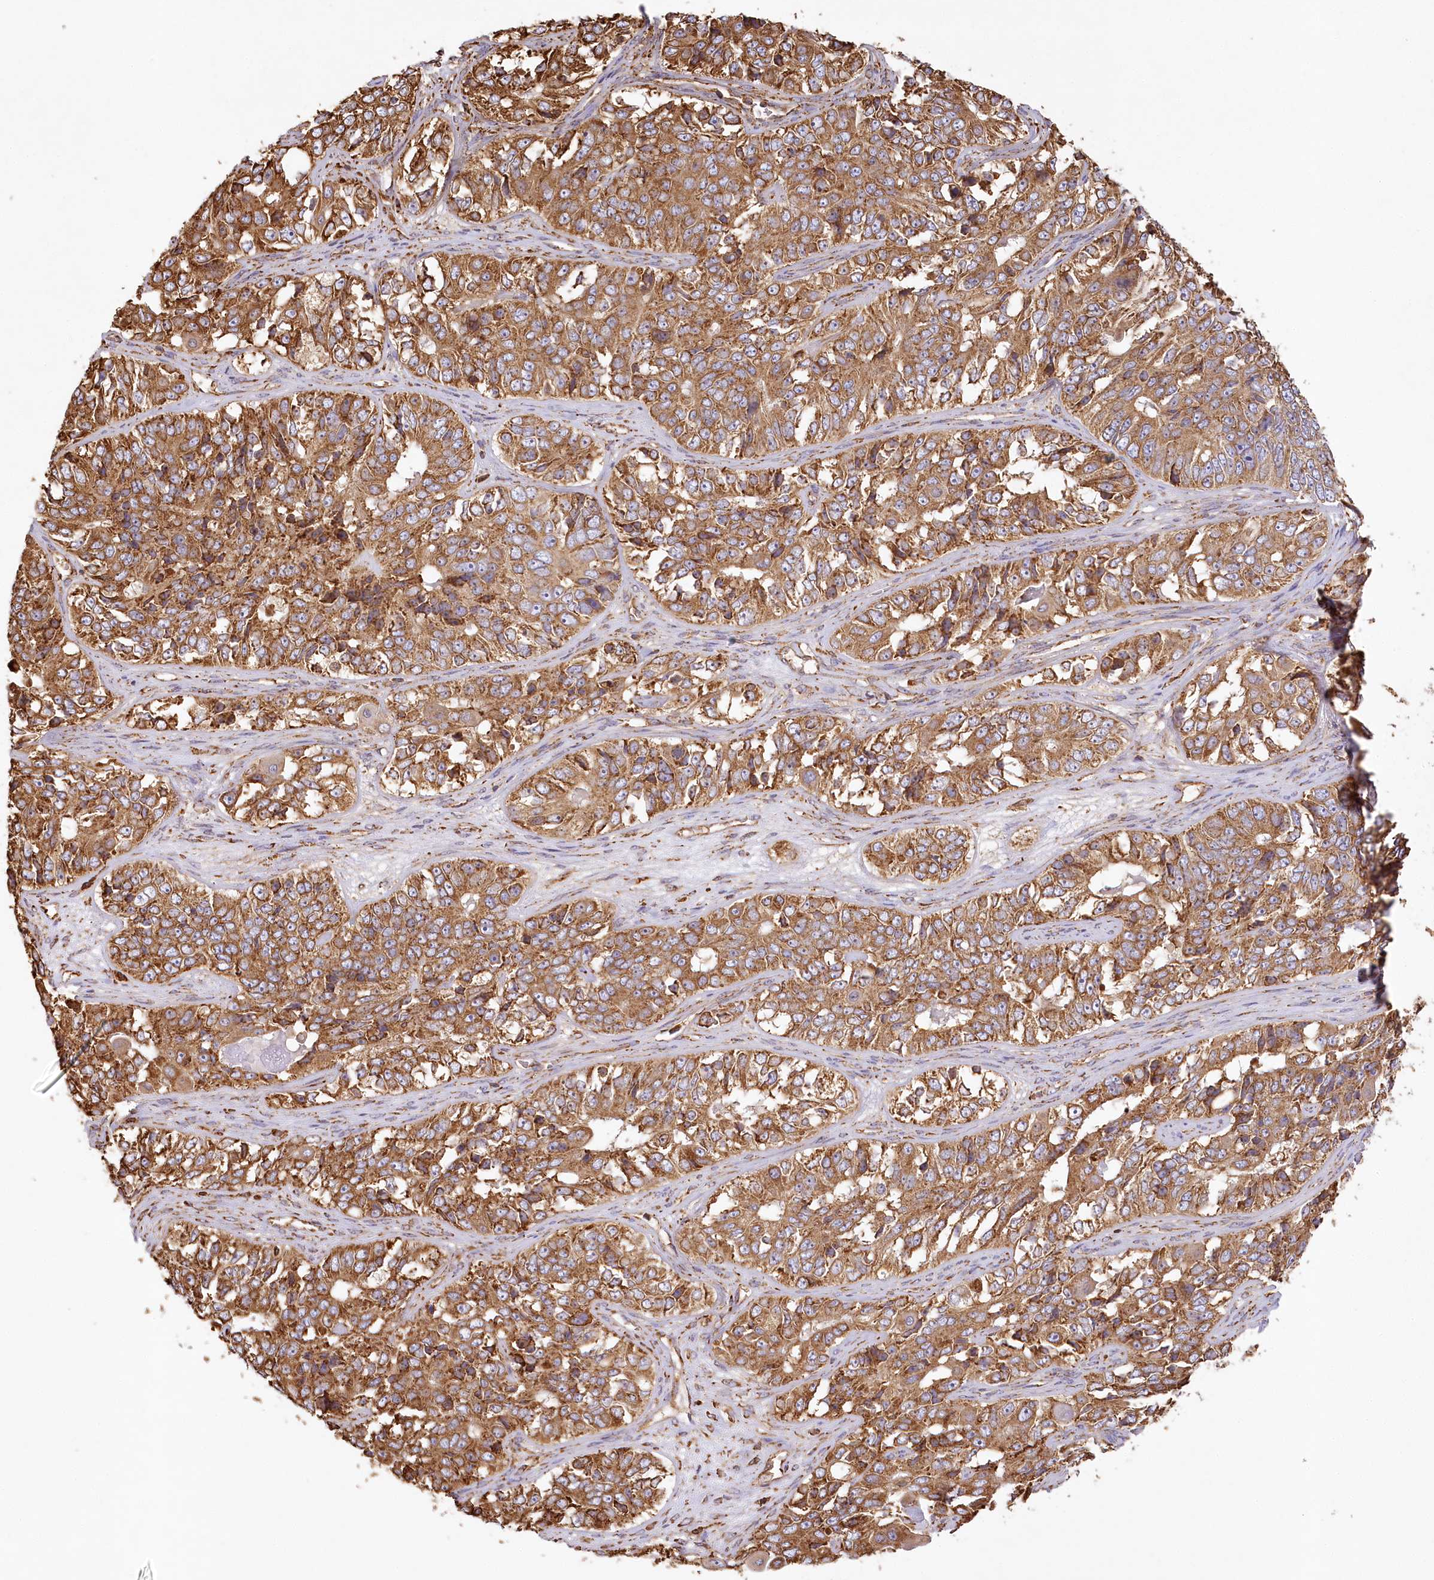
{"staining": {"intensity": "strong", "quantity": ">75%", "location": "cytoplasmic/membranous"}, "tissue": "ovarian cancer", "cell_type": "Tumor cells", "image_type": "cancer", "snomed": [{"axis": "morphology", "description": "Carcinoma, endometroid"}, {"axis": "topography", "description": "Ovary"}], "caption": "IHC (DAB (3,3'-diaminobenzidine)) staining of human ovarian cancer demonstrates strong cytoplasmic/membranous protein expression in about >75% of tumor cells.", "gene": "ACAP2", "patient": {"sex": "female", "age": 51}}